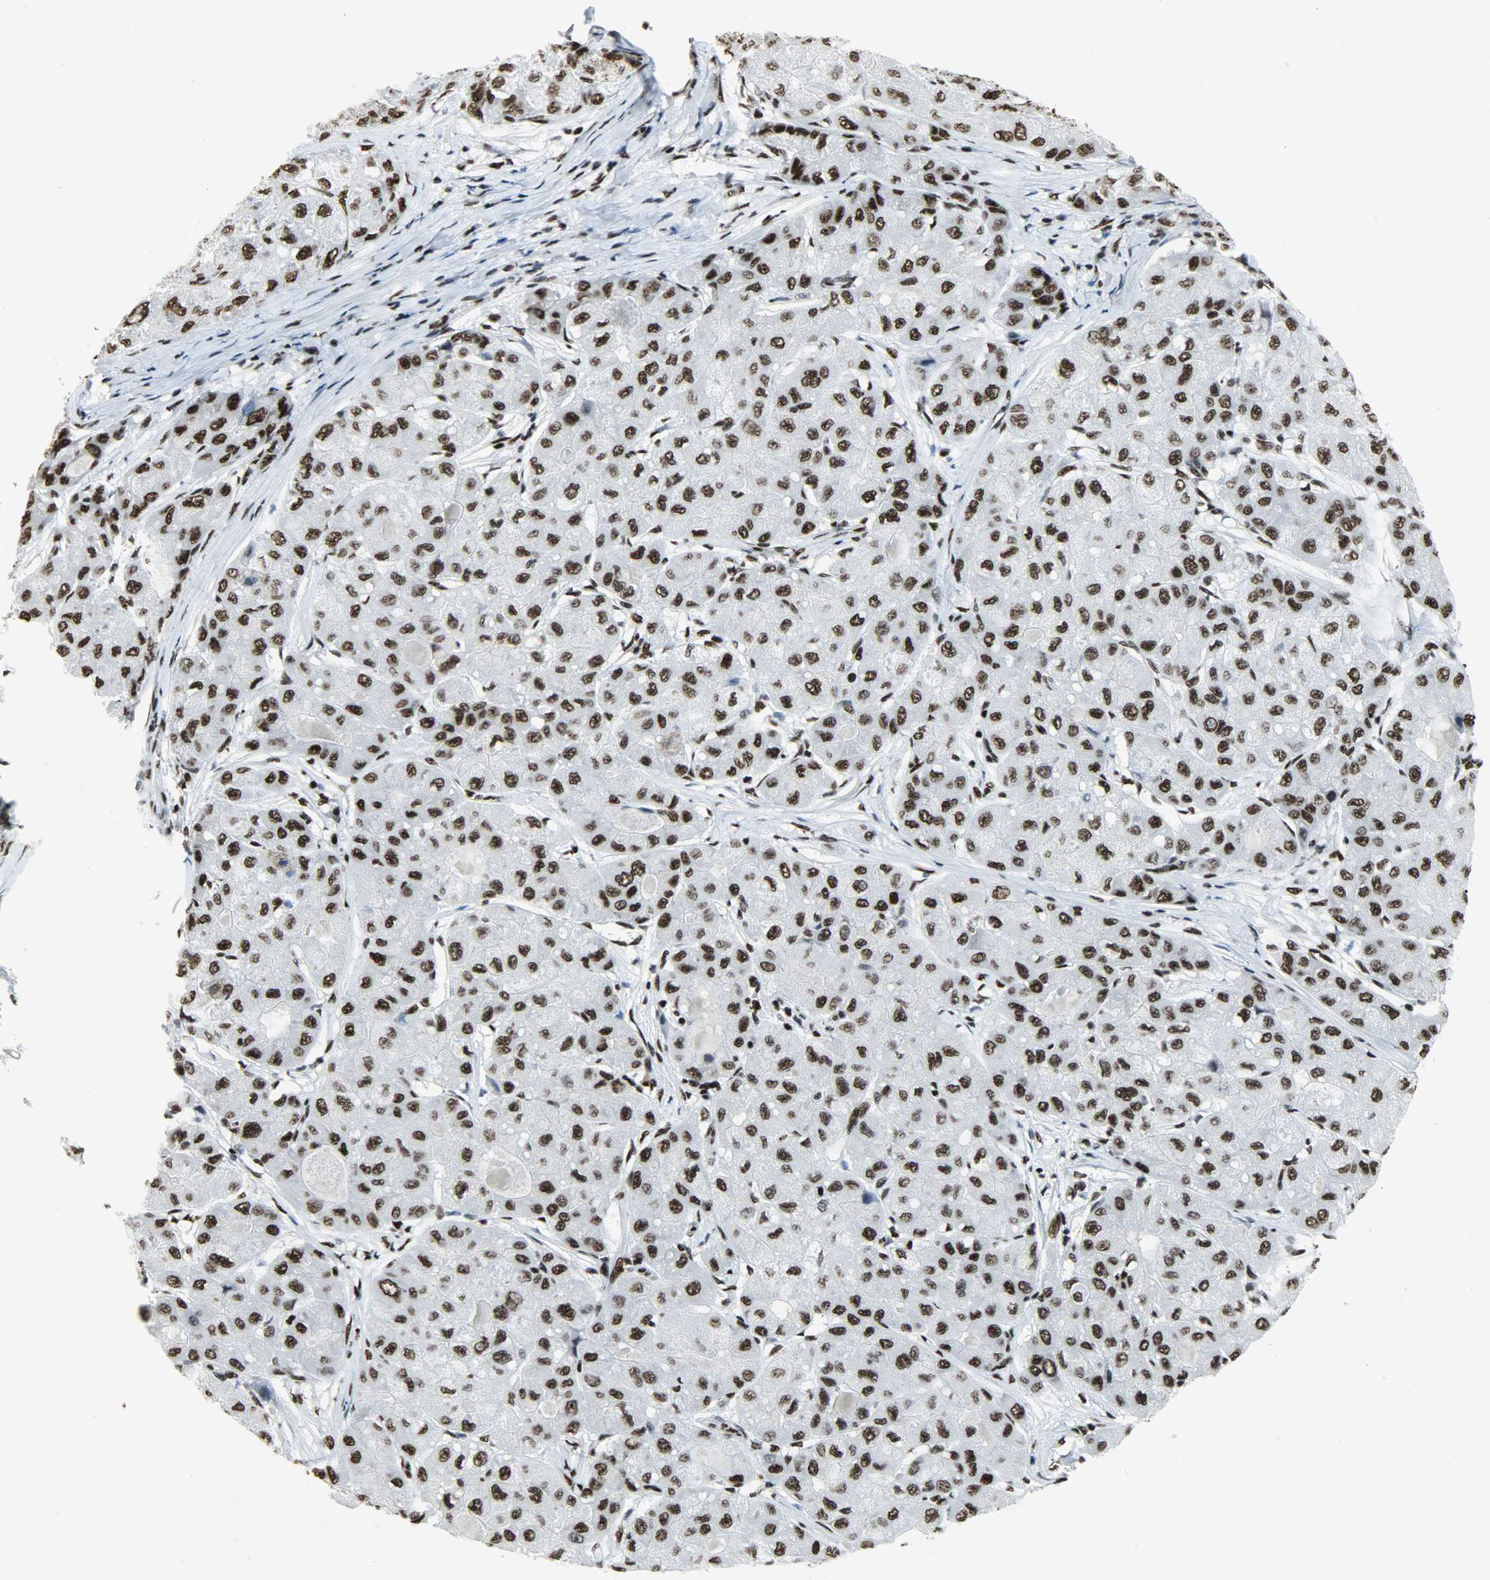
{"staining": {"intensity": "strong", "quantity": ">75%", "location": "nuclear"}, "tissue": "liver cancer", "cell_type": "Tumor cells", "image_type": "cancer", "snomed": [{"axis": "morphology", "description": "Carcinoma, Hepatocellular, NOS"}, {"axis": "topography", "description": "Liver"}], "caption": "Brown immunohistochemical staining in human hepatocellular carcinoma (liver) exhibits strong nuclear staining in approximately >75% of tumor cells.", "gene": "SNRPA", "patient": {"sex": "male", "age": 80}}